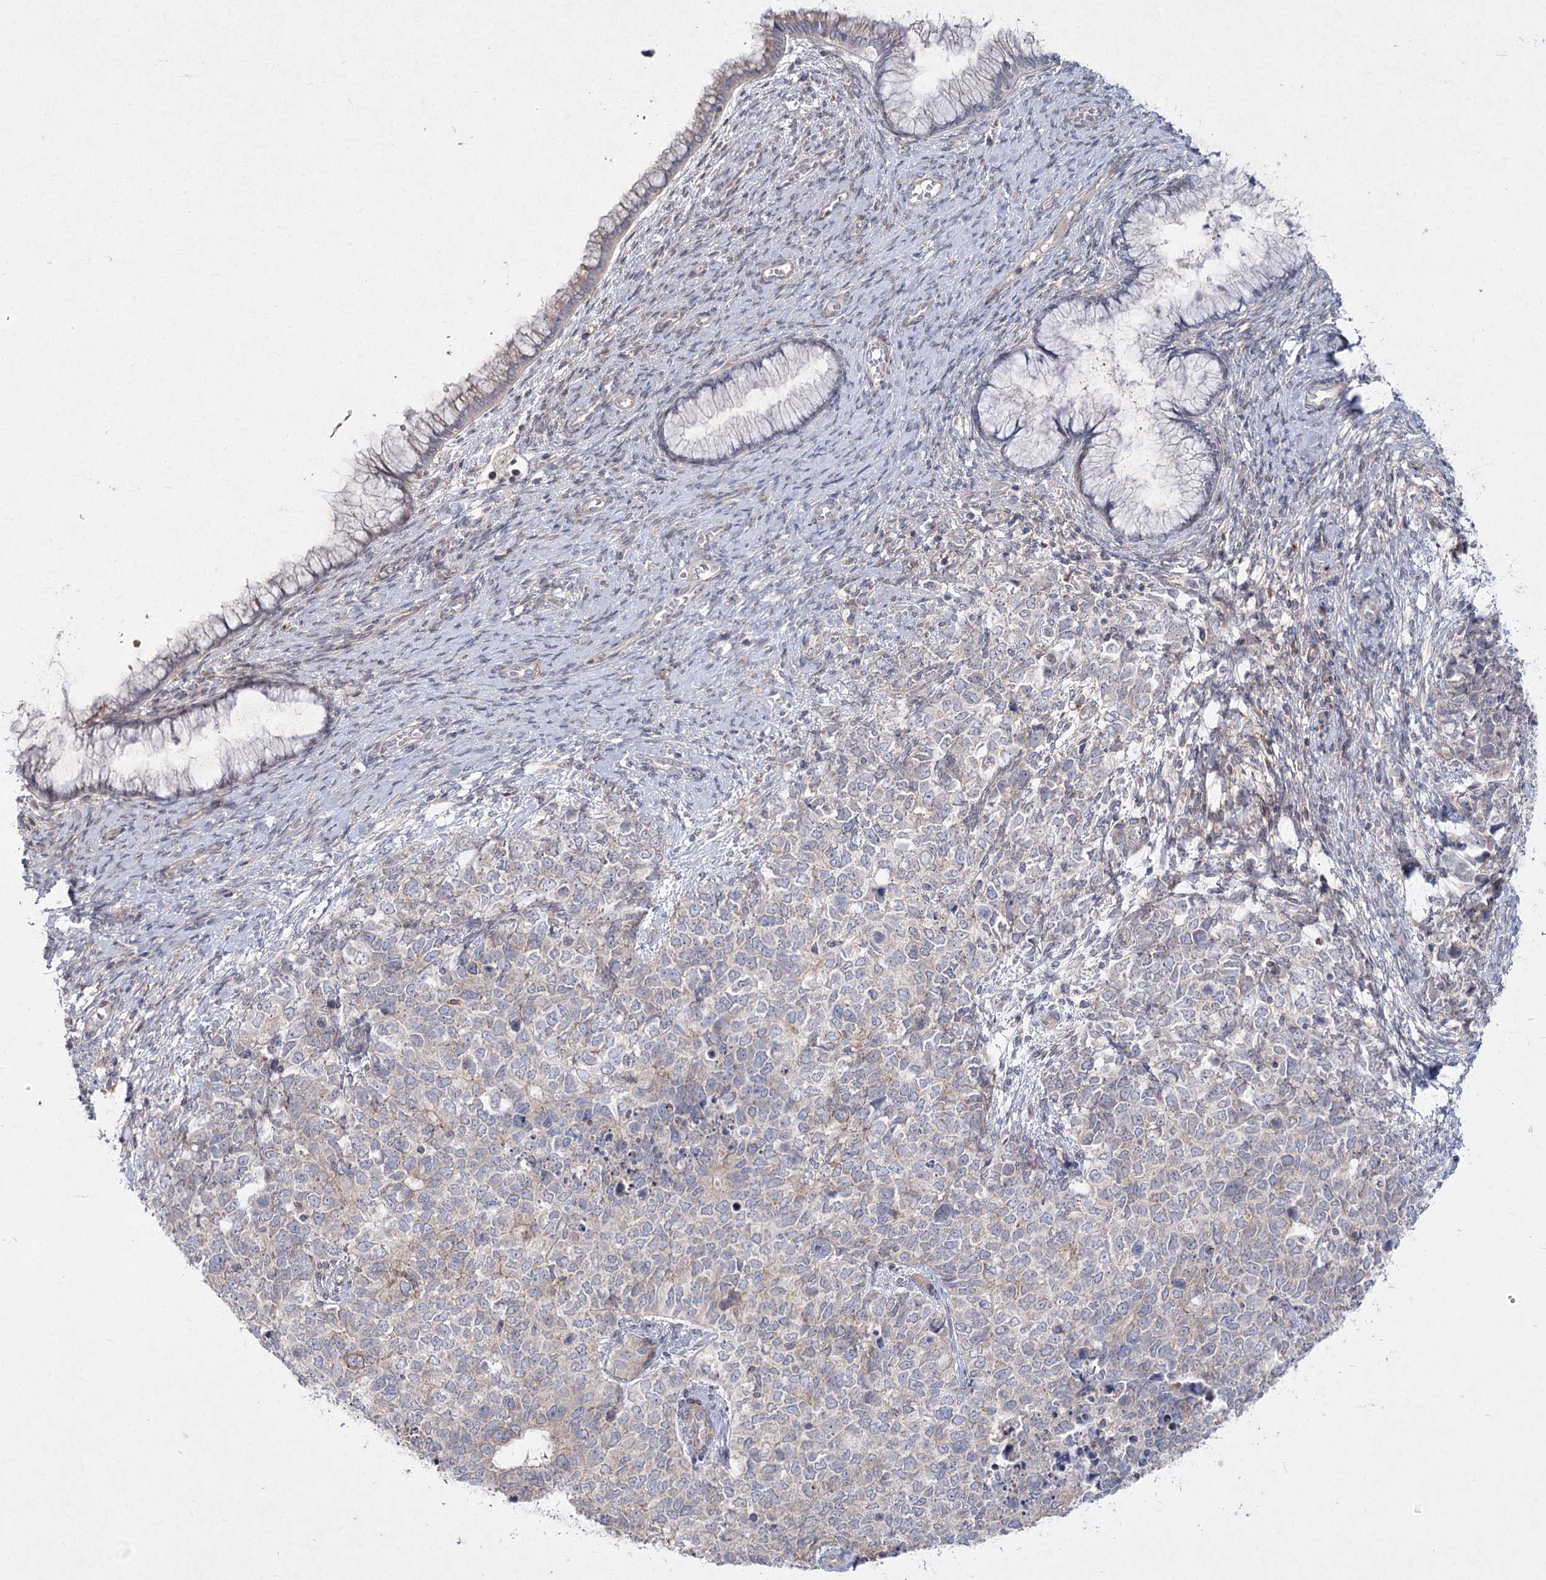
{"staining": {"intensity": "weak", "quantity": "<25%", "location": "cytoplasmic/membranous"}, "tissue": "cervical cancer", "cell_type": "Tumor cells", "image_type": "cancer", "snomed": [{"axis": "morphology", "description": "Squamous cell carcinoma, NOS"}, {"axis": "topography", "description": "Cervix"}], "caption": "The micrograph displays no significant staining in tumor cells of cervical cancer. The staining was performed using DAB (3,3'-diaminobenzidine) to visualize the protein expression in brown, while the nuclei were stained in blue with hematoxylin (Magnification: 20x).", "gene": "SH3BP5L", "patient": {"sex": "female", "age": 63}}